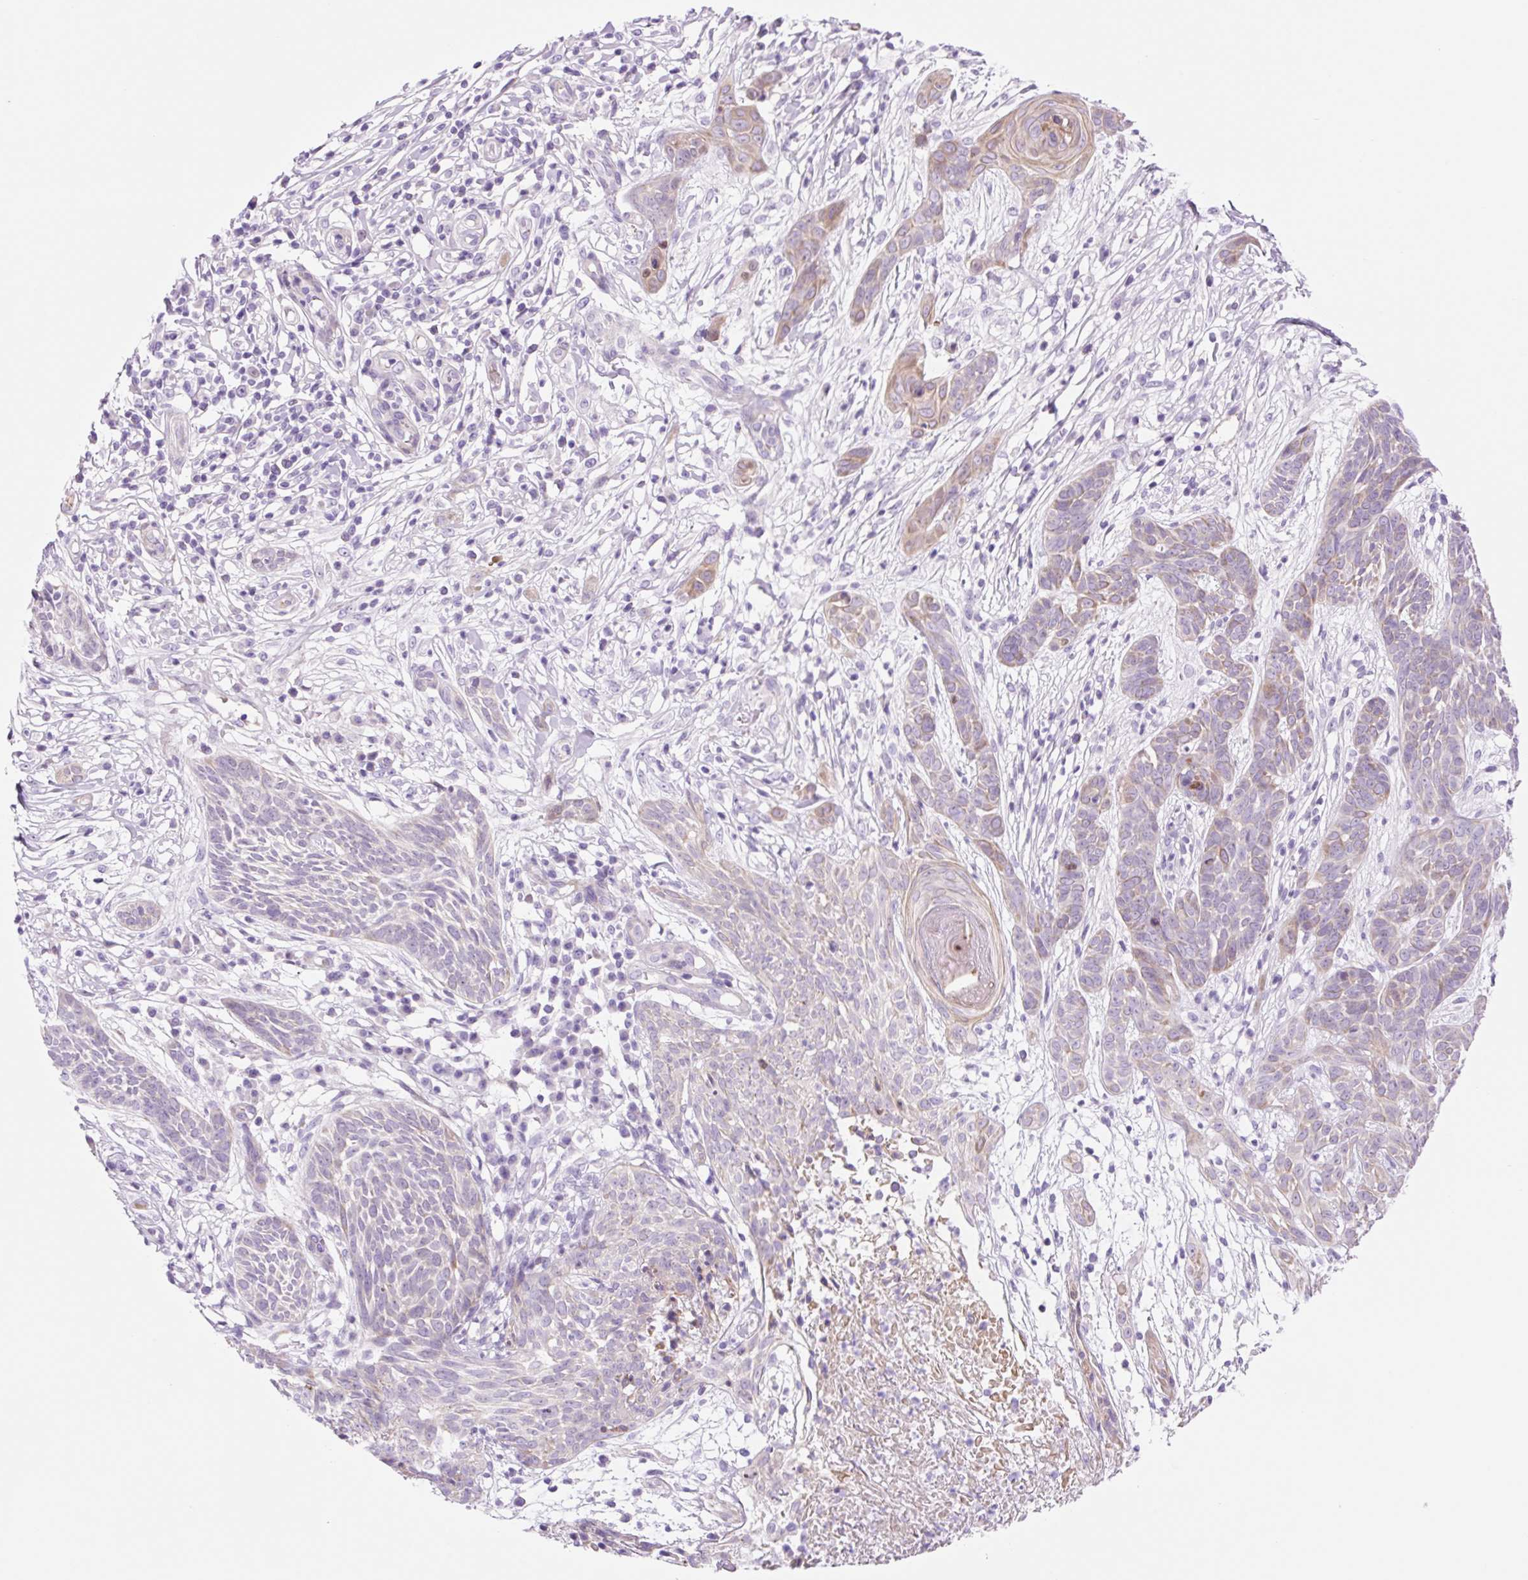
{"staining": {"intensity": "weak", "quantity": "25%-75%", "location": "cytoplasmic/membranous"}, "tissue": "skin cancer", "cell_type": "Tumor cells", "image_type": "cancer", "snomed": [{"axis": "morphology", "description": "Basal cell carcinoma"}, {"axis": "topography", "description": "Skin"}, {"axis": "topography", "description": "Skin, foot"}], "caption": "Skin basal cell carcinoma stained with a brown dye demonstrates weak cytoplasmic/membranous positive staining in about 25%-75% of tumor cells.", "gene": "ZNF121", "patient": {"sex": "female", "age": 86}}